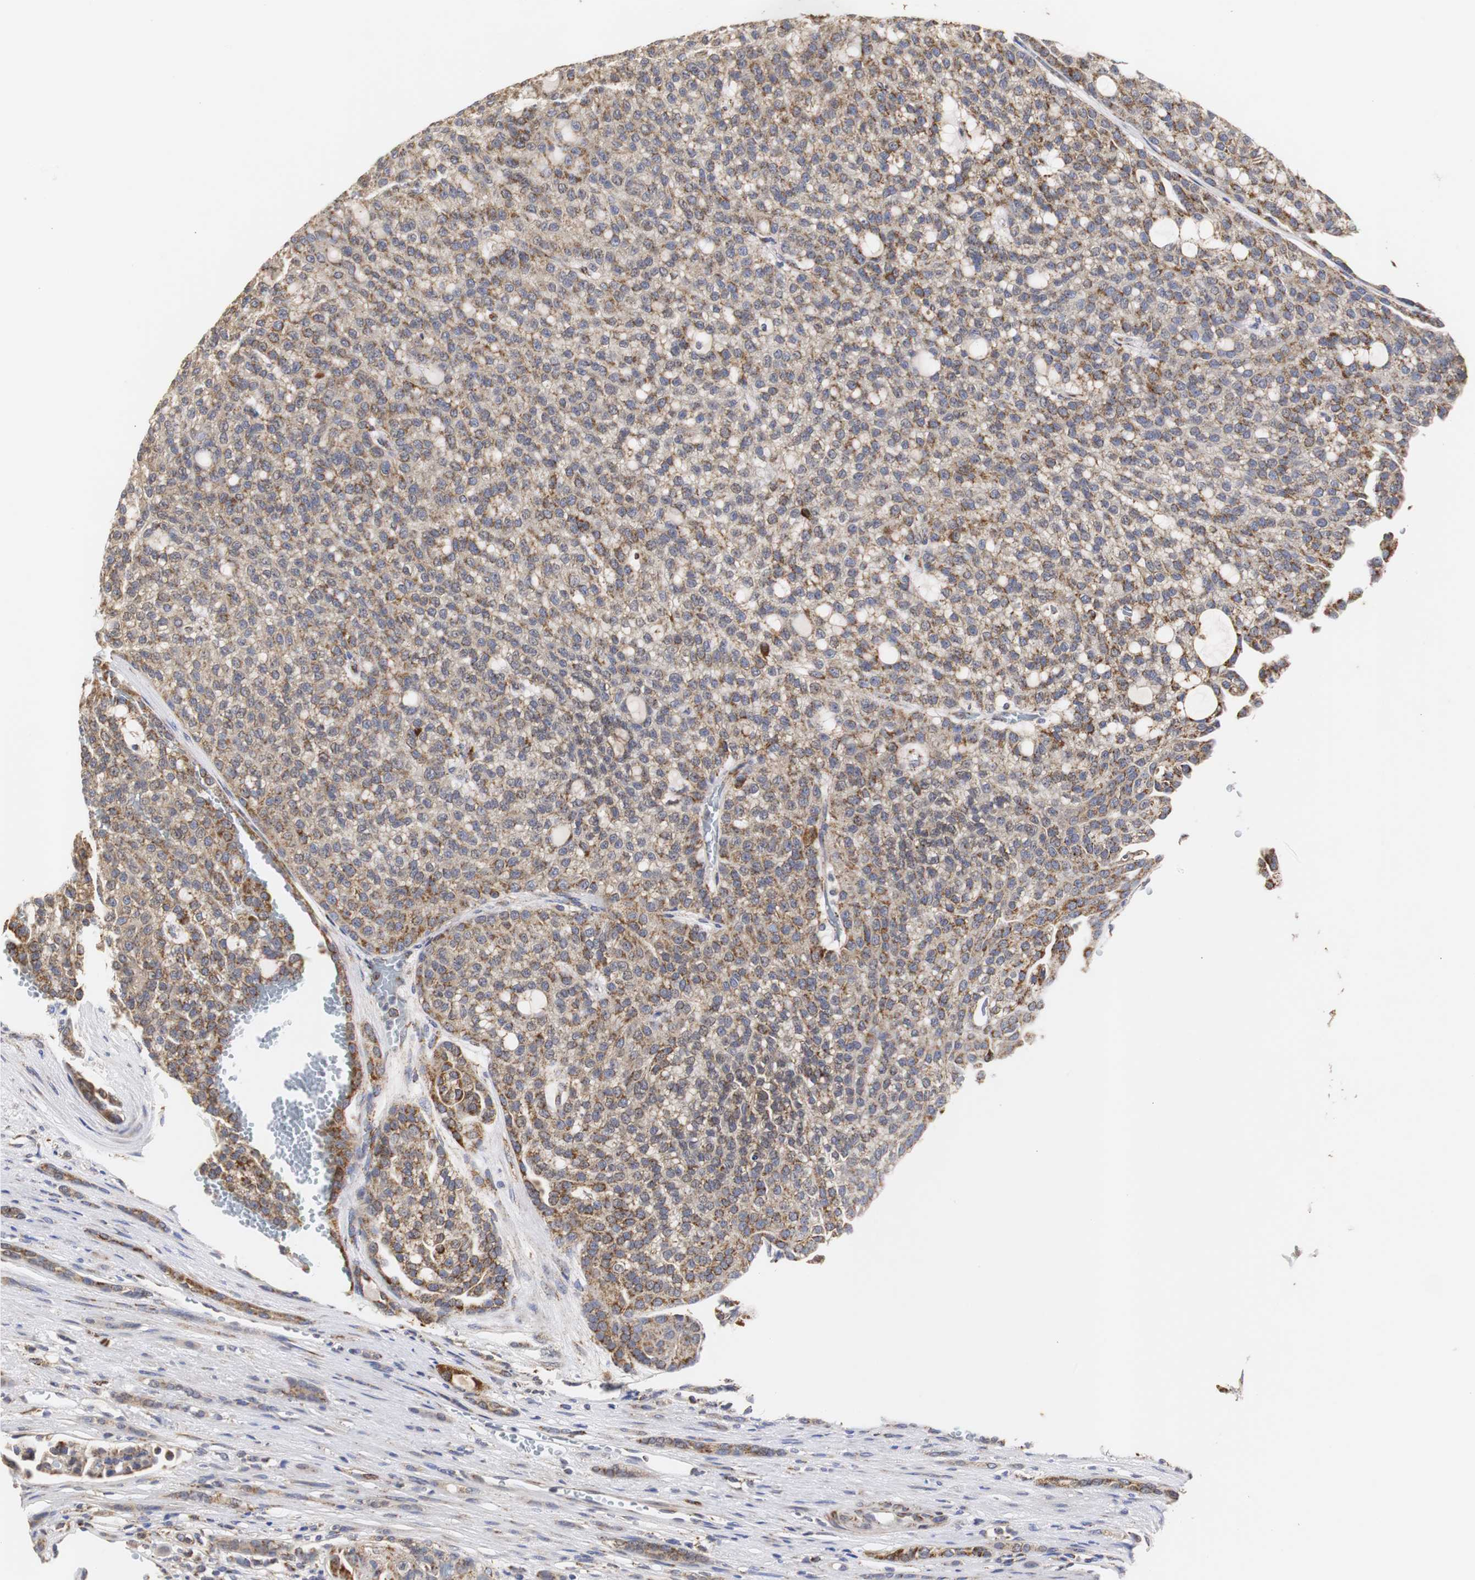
{"staining": {"intensity": "moderate", "quantity": ">75%", "location": "cytoplasmic/membranous"}, "tissue": "renal cancer", "cell_type": "Tumor cells", "image_type": "cancer", "snomed": [{"axis": "morphology", "description": "Adenocarcinoma, NOS"}, {"axis": "topography", "description": "Kidney"}], "caption": "Renal cancer (adenocarcinoma) was stained to show a protein in brown. There is medium levels of moderate cytoplasmic/membranous positivity in about >75% of tumor cells.", "gene": "HSD17B10", "patient": {"sex": "male", "age": 63}}